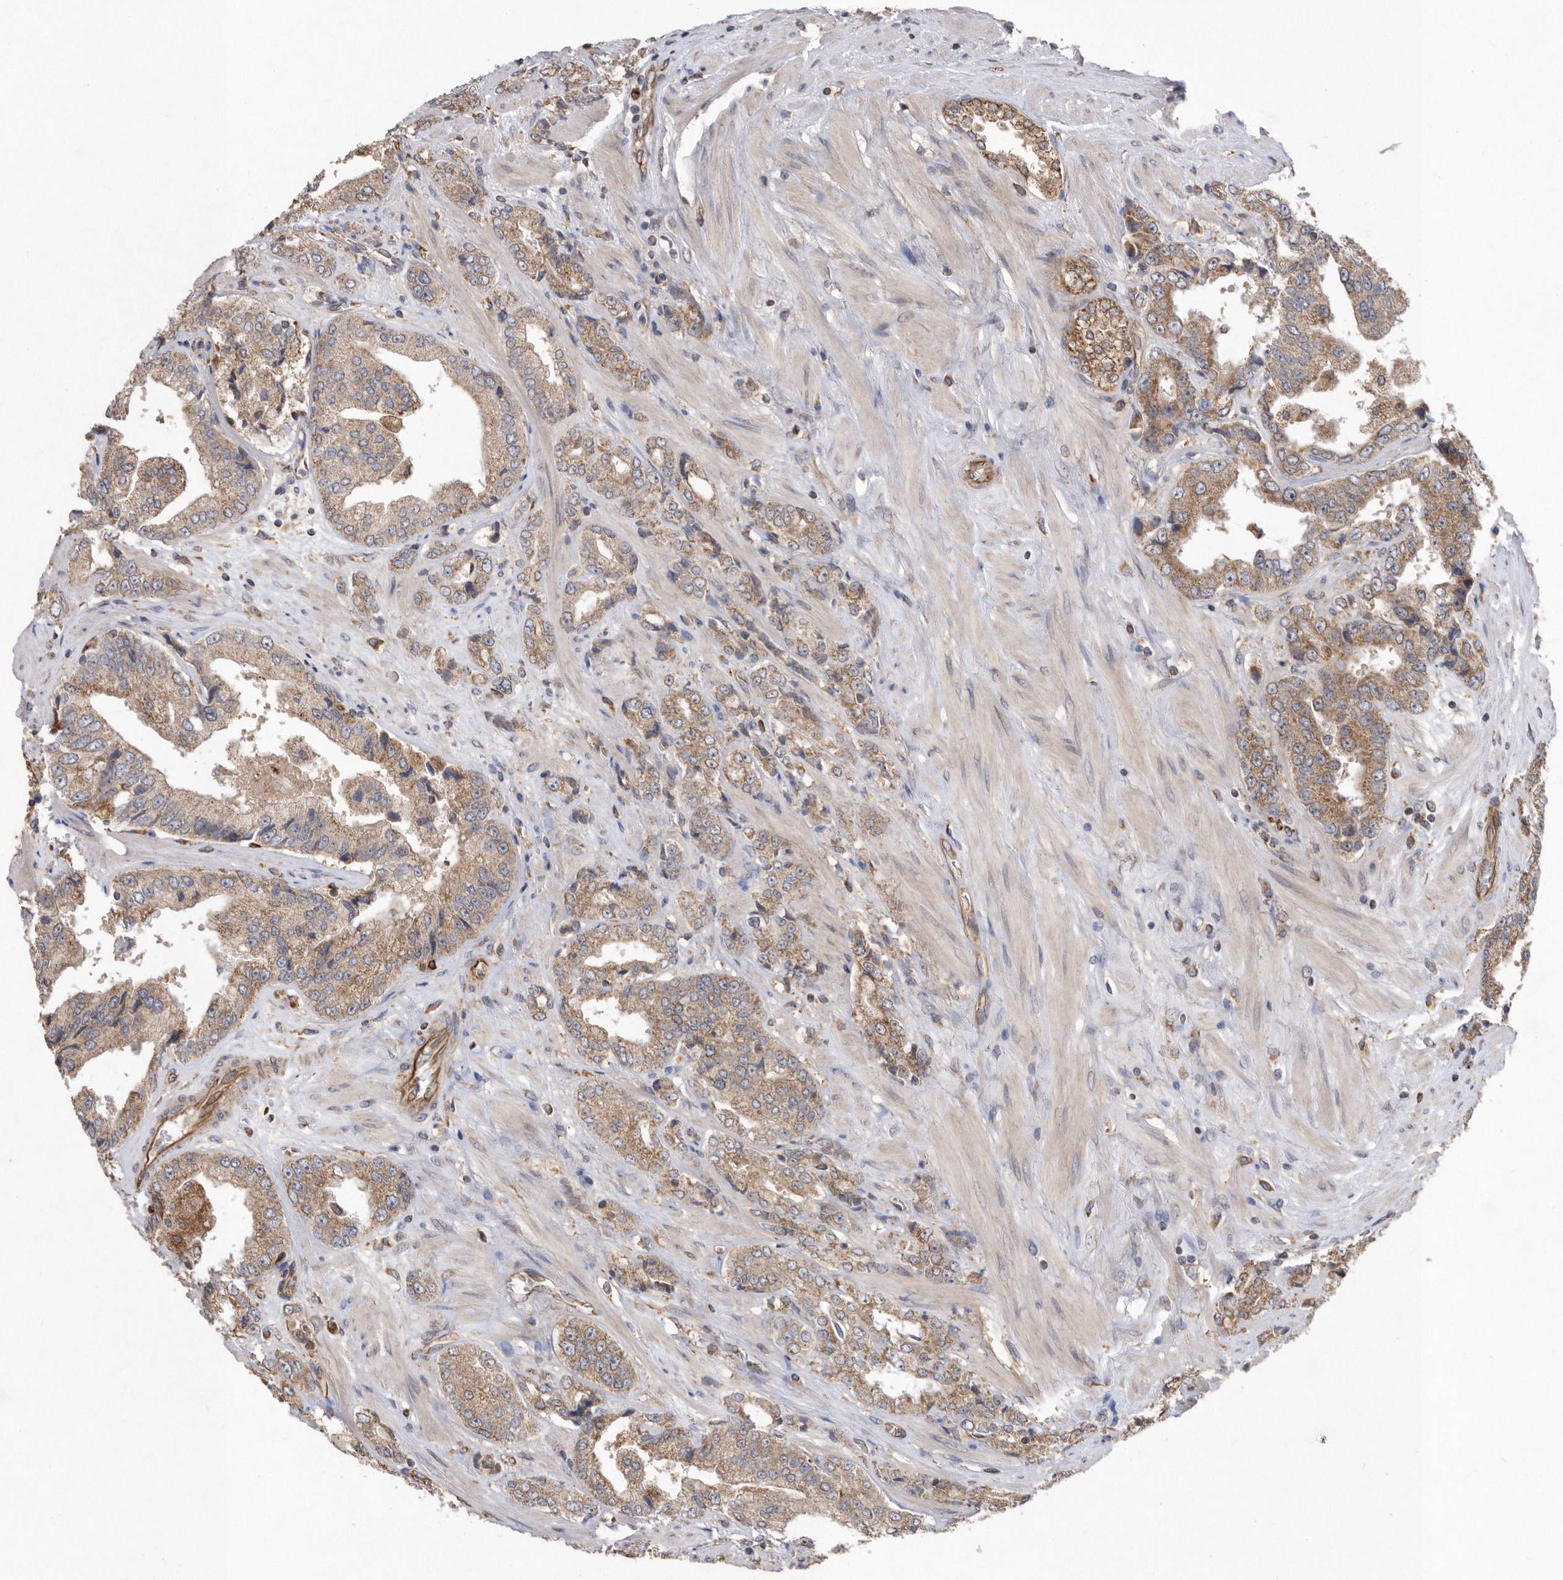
{"staining": {"intensity": "moderate", "quantity": ">75%", "location": "cytoplasmic/membranous"}, "tissue": "prostate cancer", "cell_type": "Tumor cells", "image_type": "cancer", "snomed": [{"axis": "morphology", "description": "Adenocarcinoma, High grade"}, {"axis": "topography", "description": "Prostate"}], "caption": "A micrograph of prostate cancer stained for a protein demonstrates moderate cytoplasmic/membranous brown staining in tumor cells.", "gene": "PON2", "patient": {"sex": "male", "age": 61}}